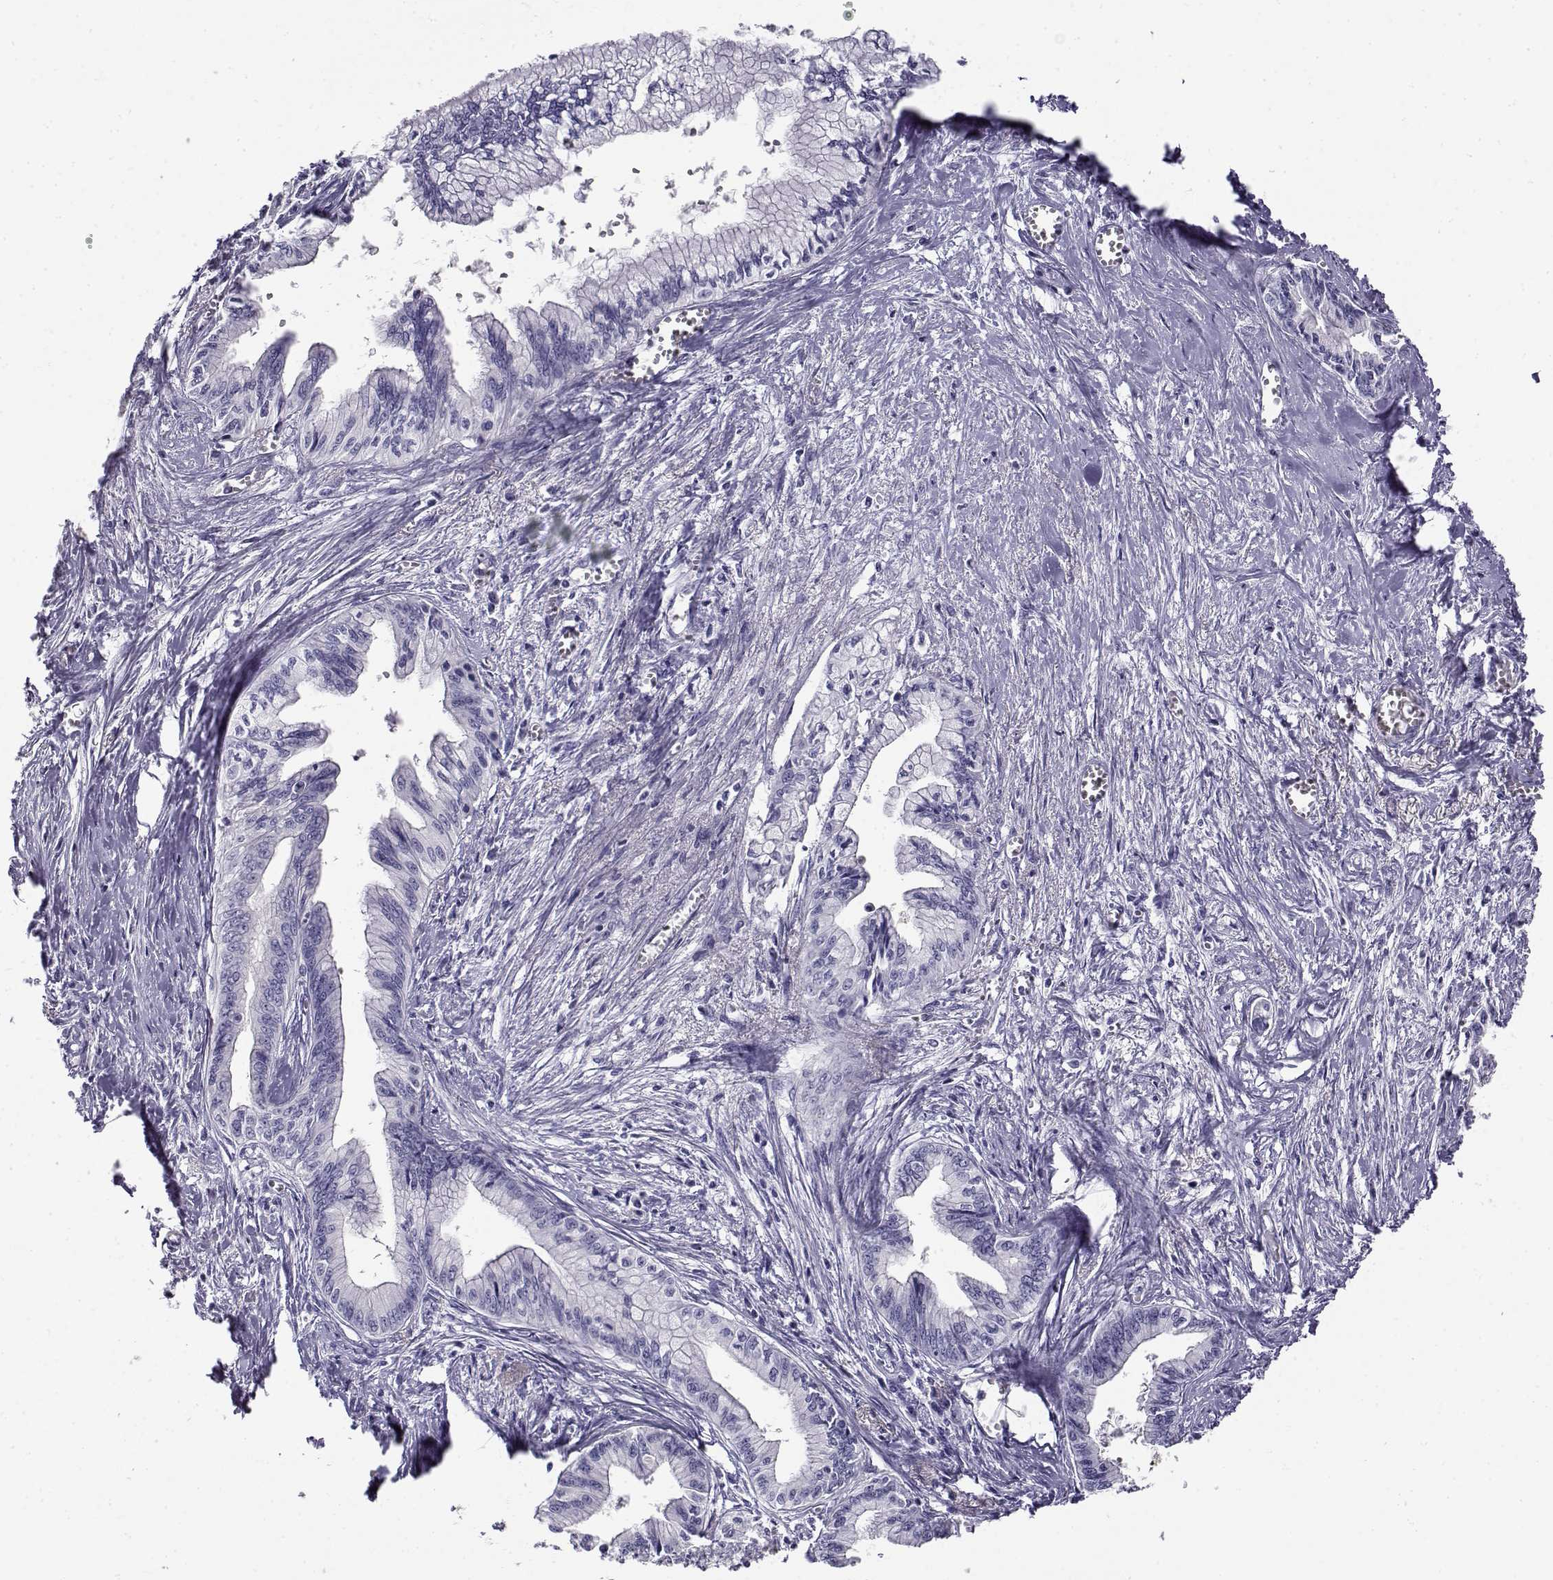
{"staining": {"intensity": "negative", "quantity": "none", "location": "none"}, "tissue": "pancreatic cancer", "cell_type": "Tumor cells", "image_type": "cancer", "snomed": [{"axis": "morphology", "description": "Adenocarcinoma, NOS"}, {"axis": "topography", "description": "Pancreas"}], "caption": "High magnification brightfield microscopy of pancreatic cancer (adenocarcinoma) stained with DAB (brown) and counterstained with hematoxylin (blue): tumor cells show no significant staining.", "gene": "CABS1", "patient": {"sex": "female", "age": 61}}